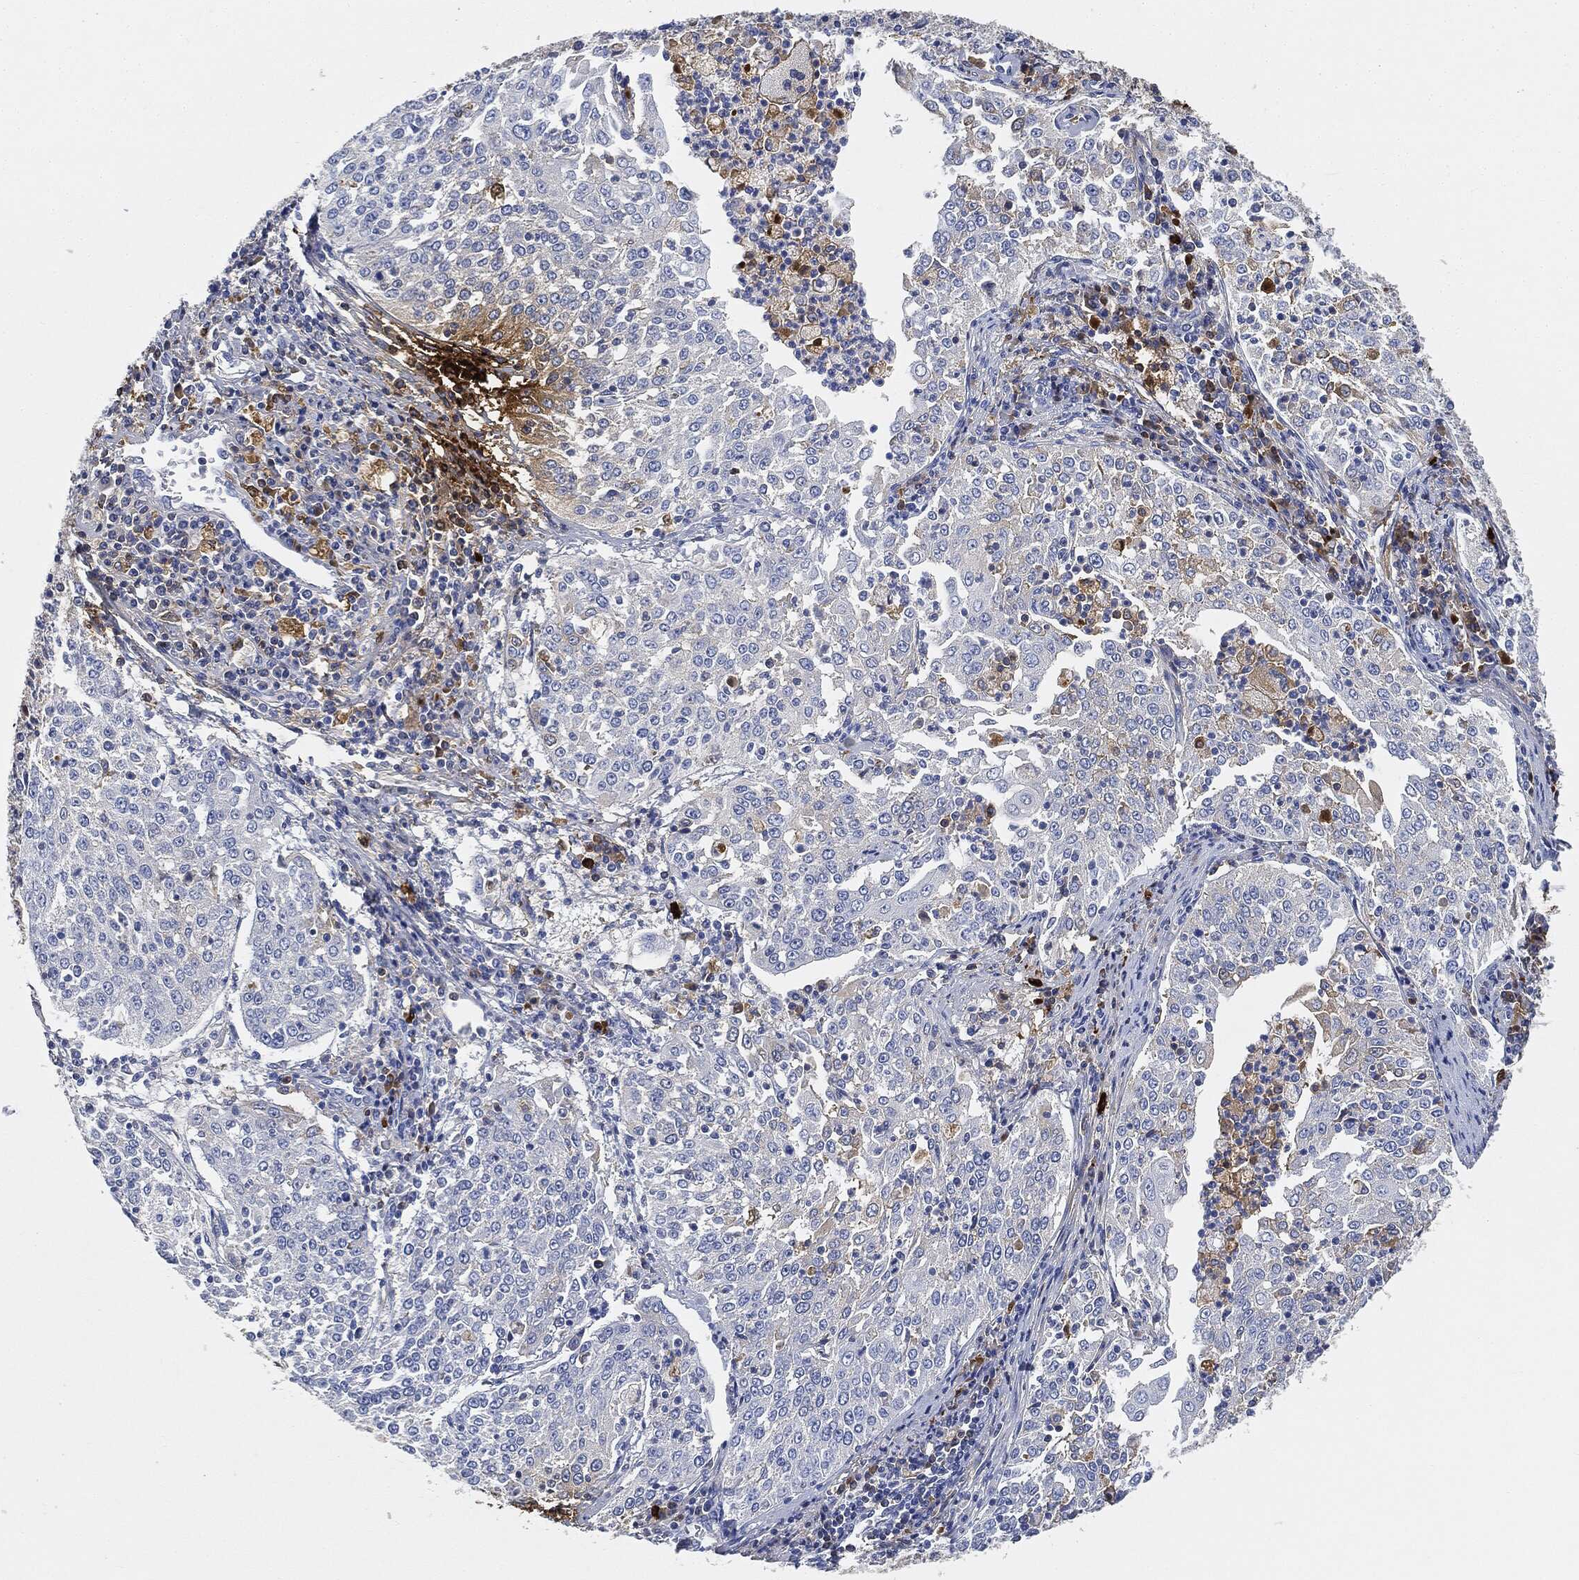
{"staining": {"intensity": "negative", "quantity": "none", "location": "none"}, "tissue": "cervical cancer", "cell_type": "Tumor cells", "image_type": "cancer", "snomed": [{"axis": "morphology", "description": "Squamous cell carcinoma, NOS"}, {"axis": "topography", "description": "Cervix"}], "caption": "The IHC histopathology image has no significant expression in tumor cells of cervical cancer tissue. (Immunohistochemistry, brightfield microscopy, high magnification).", "gene": "IGLV6-57", "patient": {"sex": "female", "age": 41}}